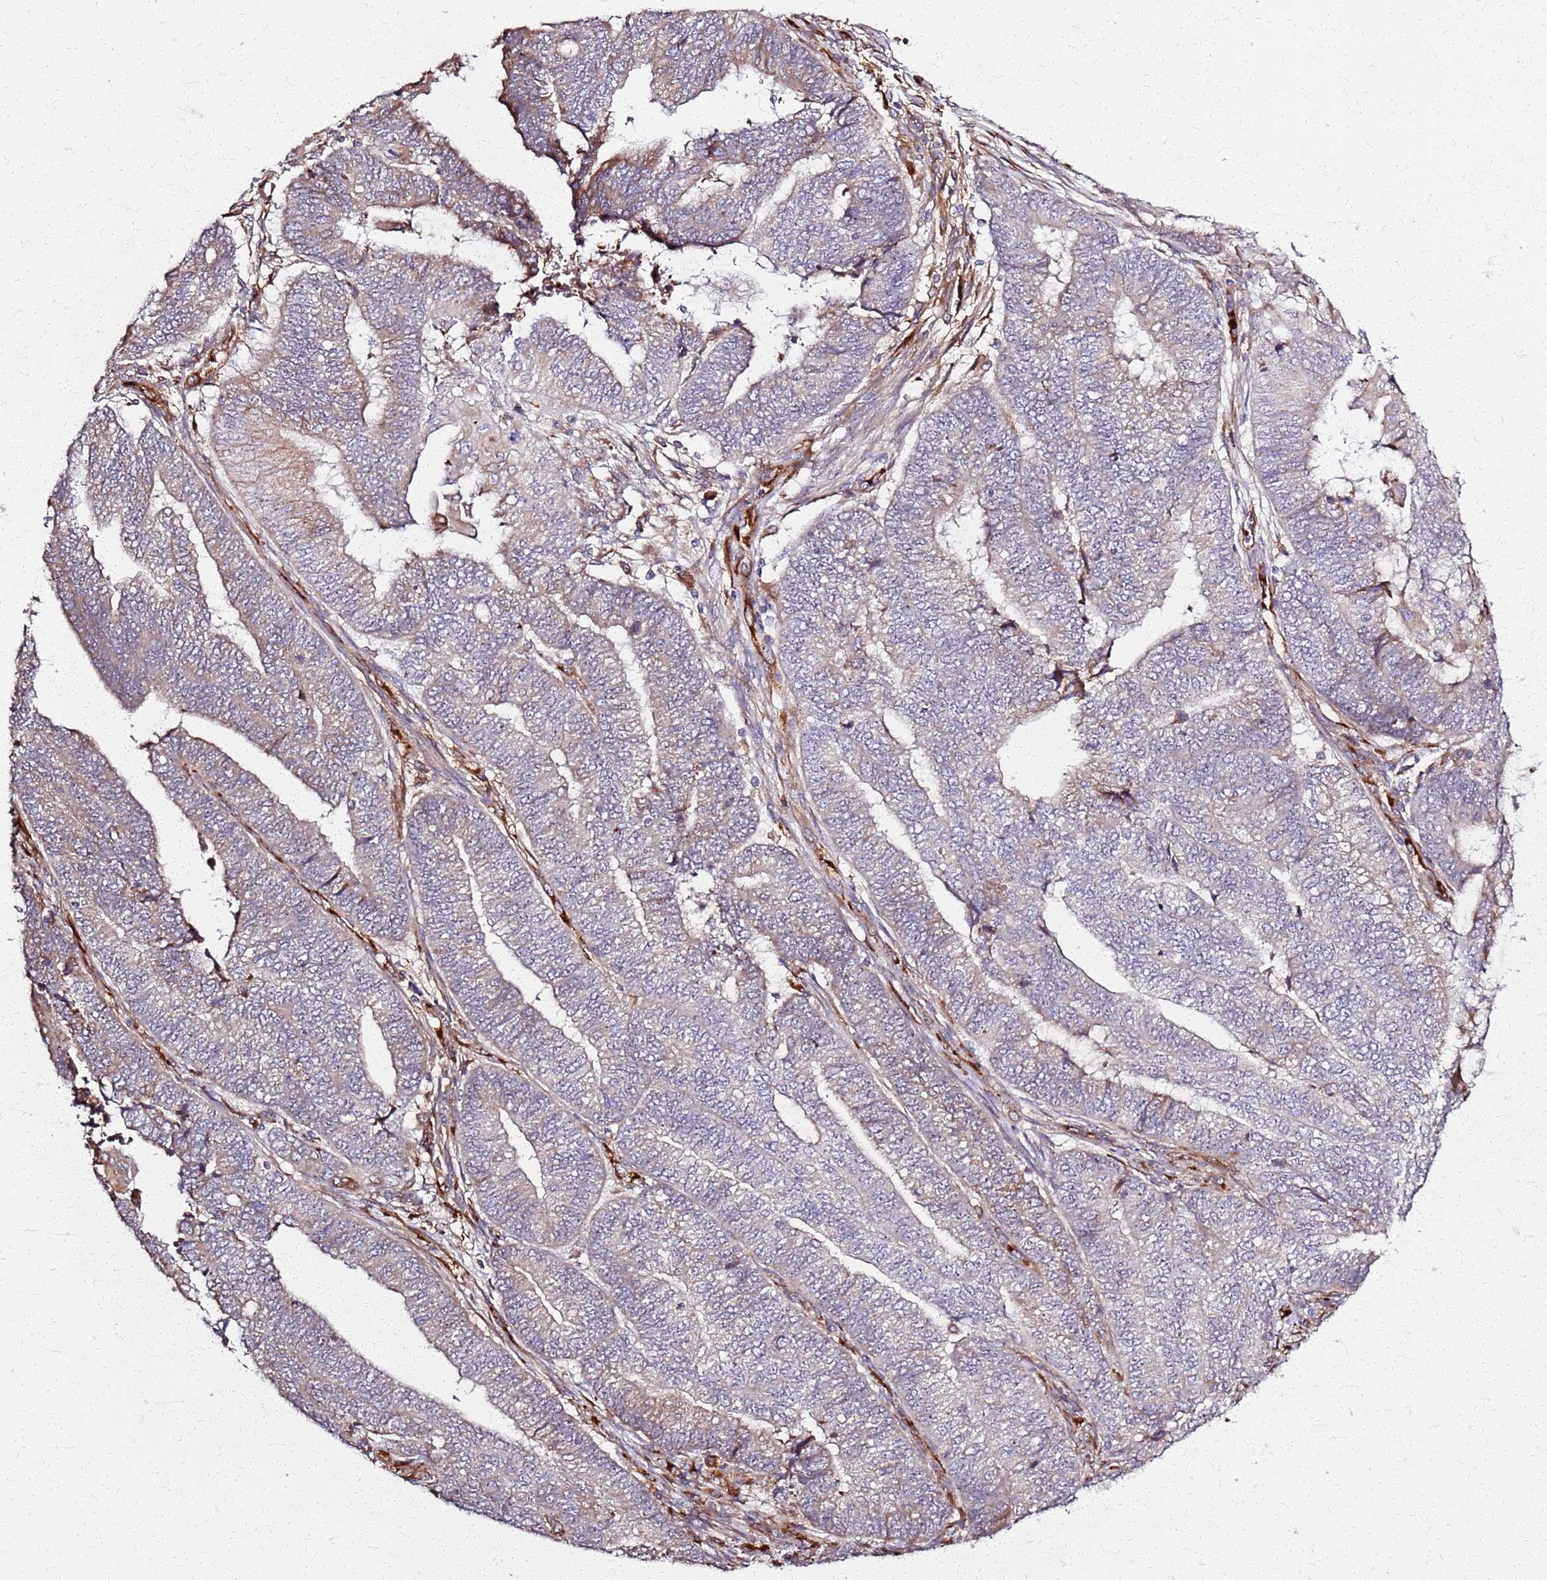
{"staining": {"intensity": "moderate", "quantity": "<25%", "location": "cytoplasmic/membranous"}, "tissue": "endometrial cancer", "cell_type": "Tumor cells", "image_type": "cancer", "snomed": [{"axis": "morphology", "description": "Adenocarcinoma, NOS"}, {"axis": "topography", "description": "Uterus"}, {"axis": "topography", "description": "Endometrium"}], "caption": "A brown stain highlights moderate cytoplasmic/membranous positivity of a protein in endometrial cancer (adenocarcinoma) tumor cells. The protein of interest is shown in brown color, while the nuclei are stained blue.", "gene": "KRI1", "patient": {"sex": "female", "age": 70}}